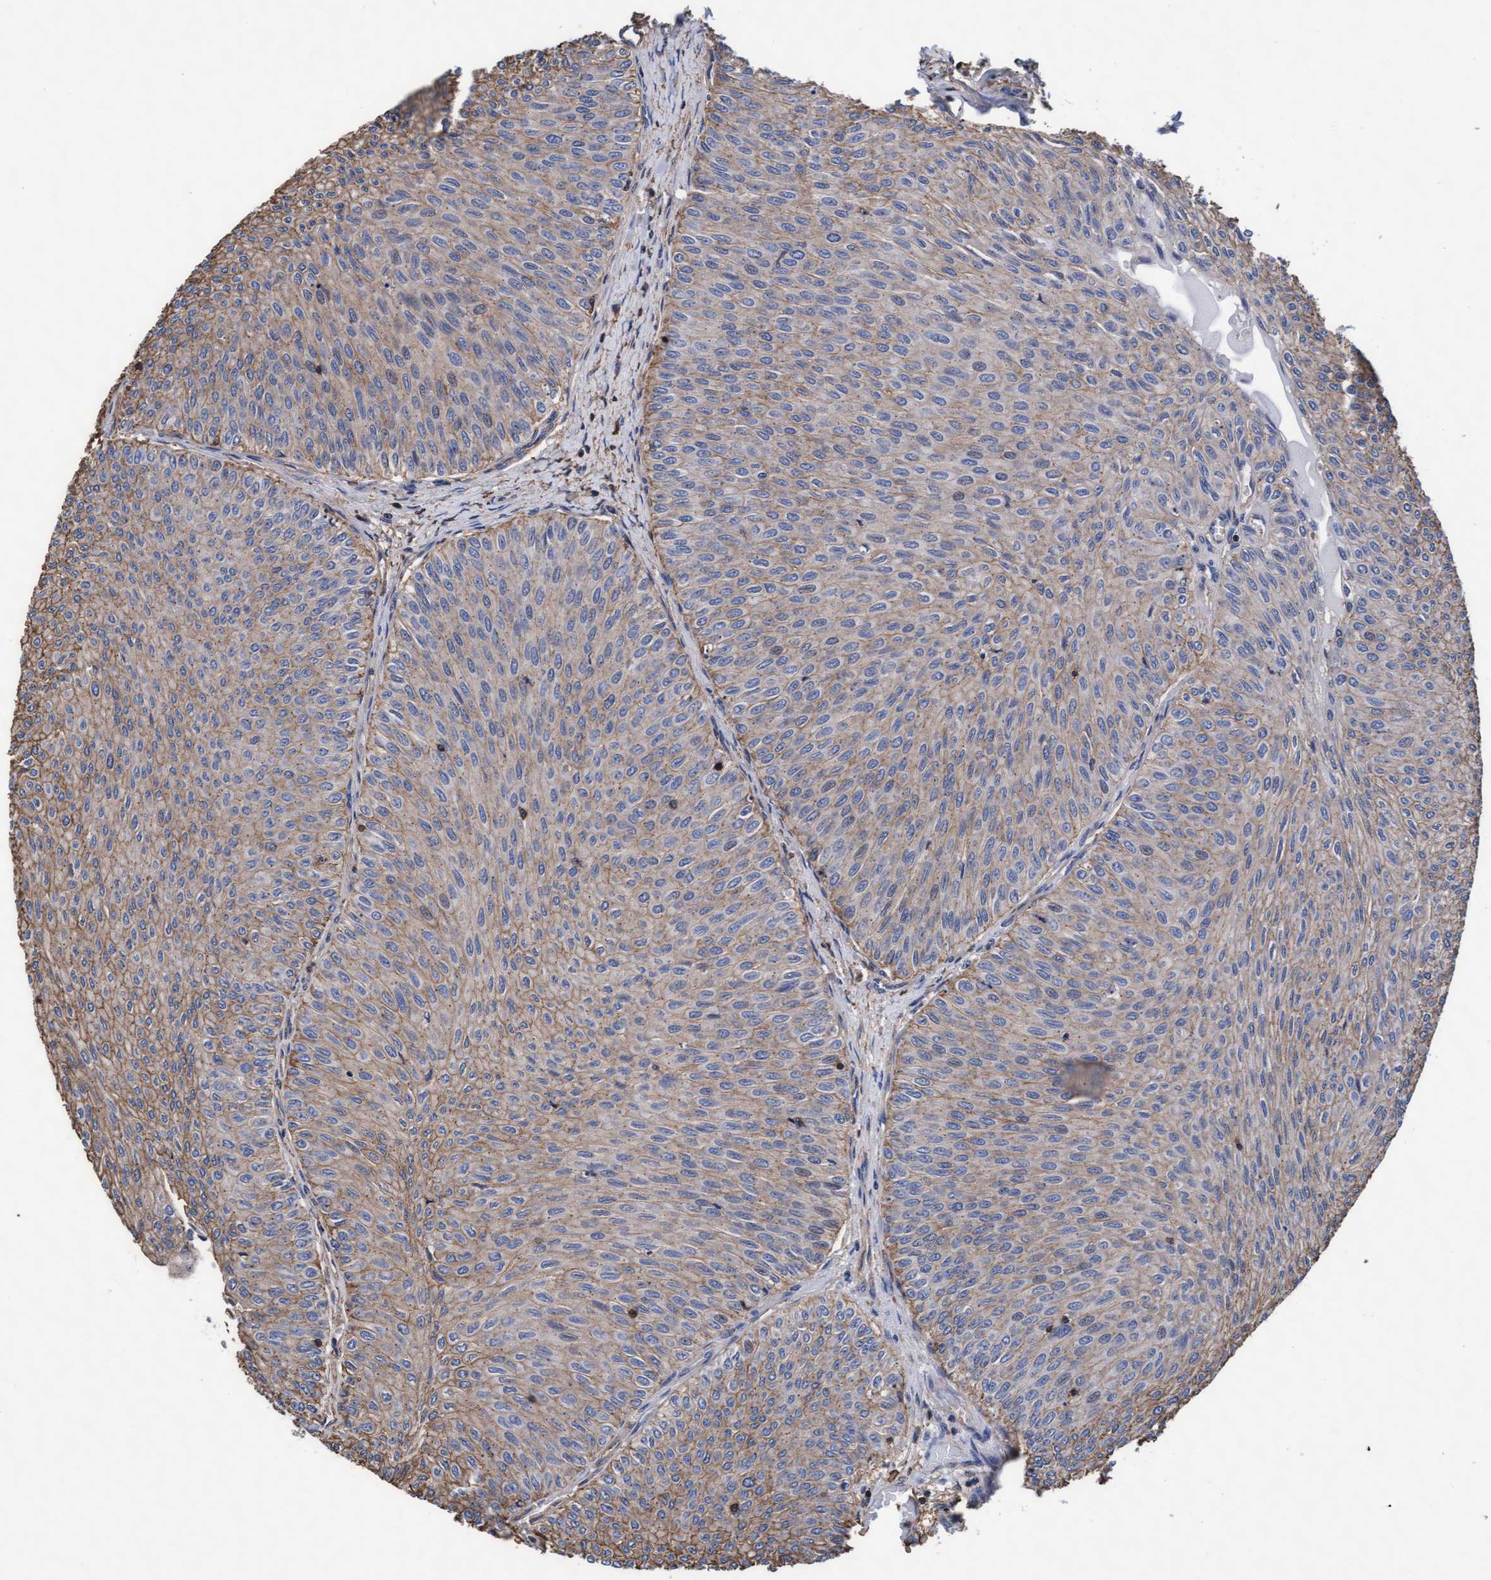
{"staining": {"intensity": "weak", "quantity": ">75%", "location": "cytoplasmic/membranous"}, "tissue": "urothelial cancer", "cell_type": "Tumor cells", "image_type": "cancer", "snomed": [{"axis": "morphology", "description": "Urothelial carcinoma, Low grade"}, {"axis": "topography", "description": "Urinary bladder"}], "caption": "This image shows immunohistochemistry (IHC) staining of urothelial cancer, with low weak cytoplasmic/membranous staining in approximately >75% of tumor cells.", "gene": "GRHPR", "patient": {"sex": "male", "age": 78}}